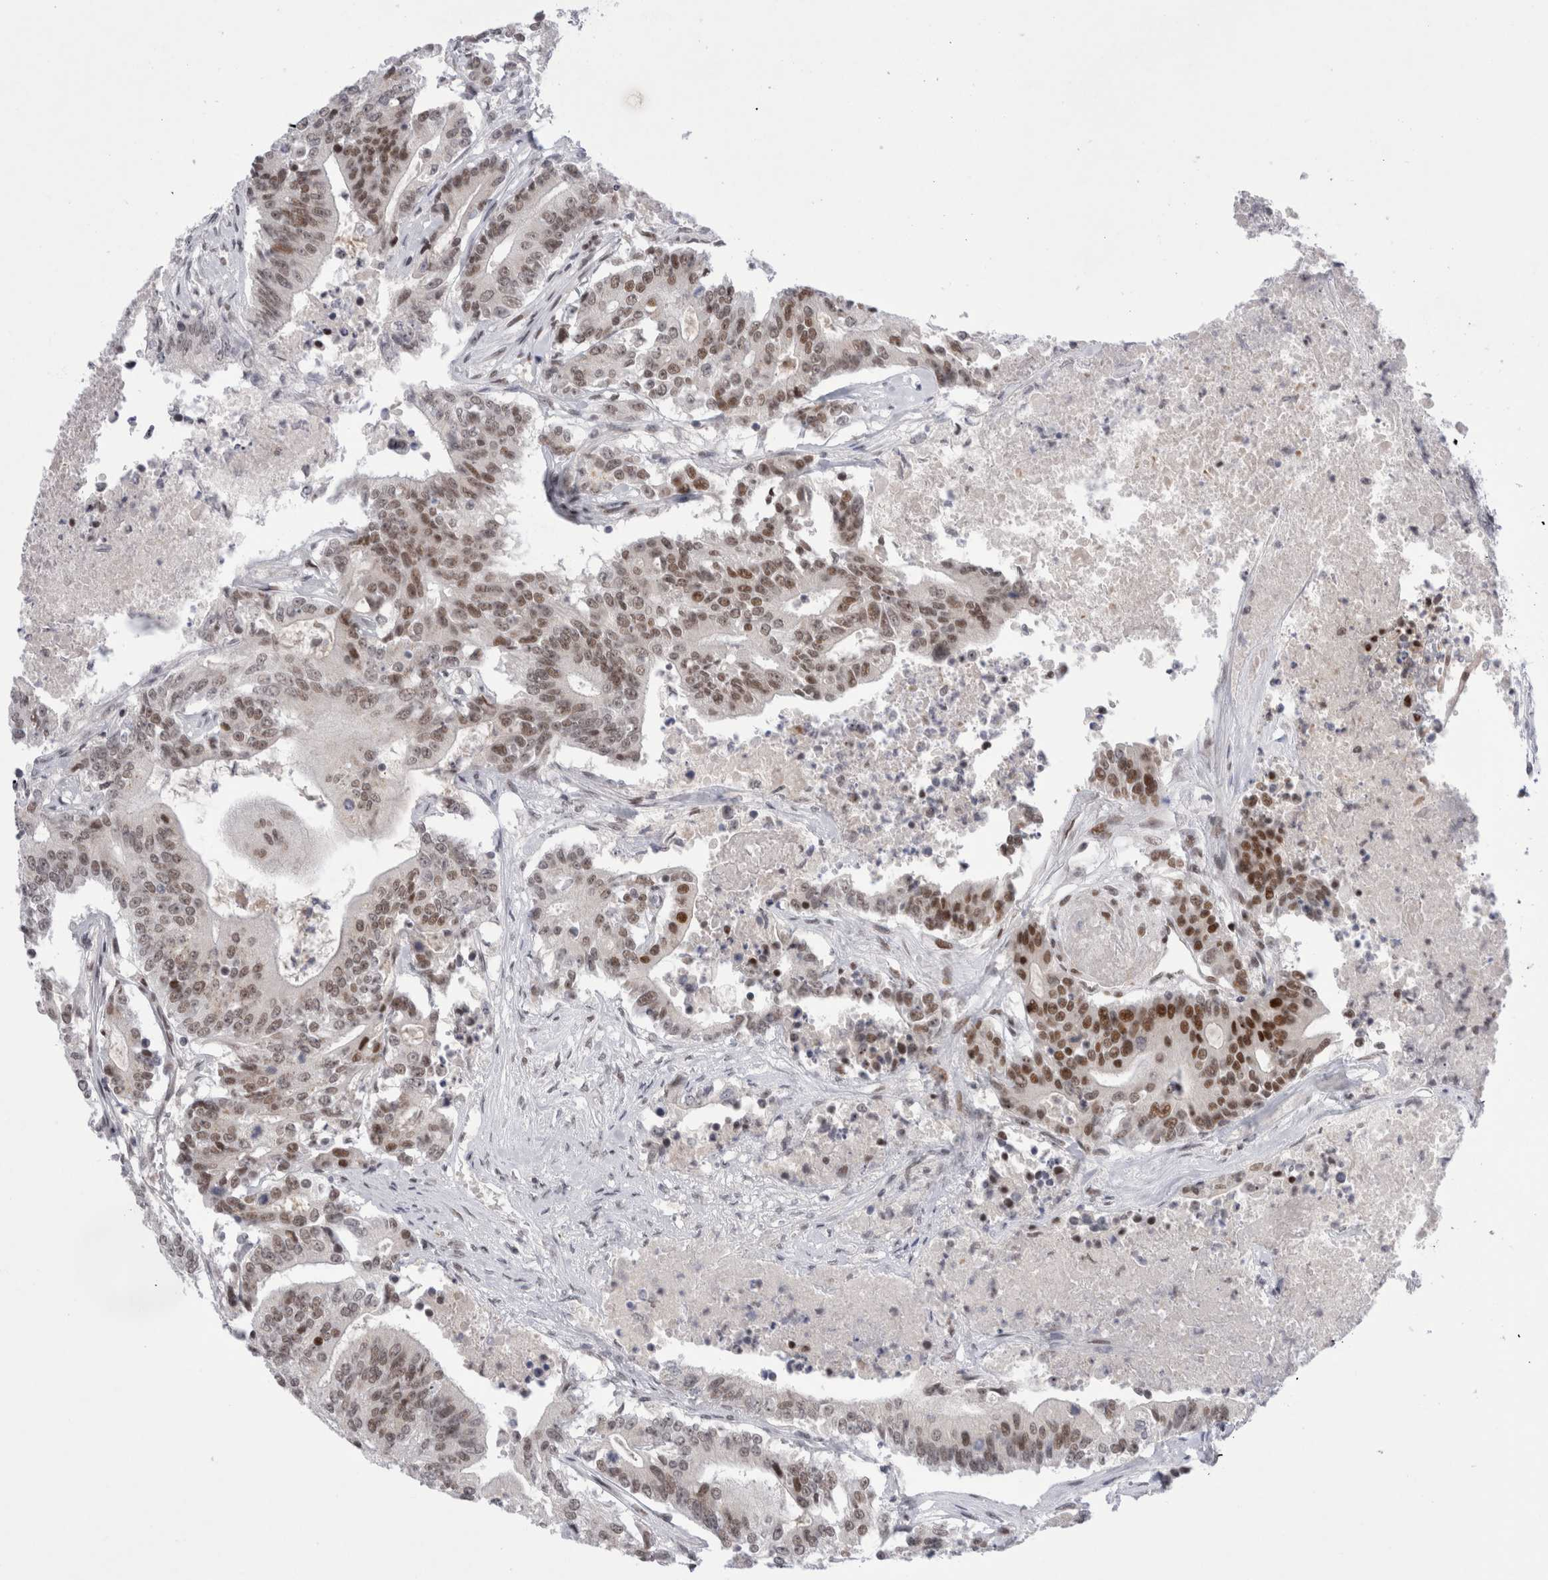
{"staining": {"intensity": "moderate", "quantity": ">75%", "location": "nuclear"}, "tissue": "colorectal cancer", "cell_type": "Tumor cells", "image_type": "cancer", "snomed": [{"axis": "morphology", "description": "Adenocarcinoma, NOS"}, {"axis": "topography", "description": "Colon"}], "caption": "Adenocarcinoma (colorectal) stained with IHC displays moderate nuclear expression in about >75% of tumor cells.", "gene": "CERS5", "patient": {"sex": "female", "age": 77}}